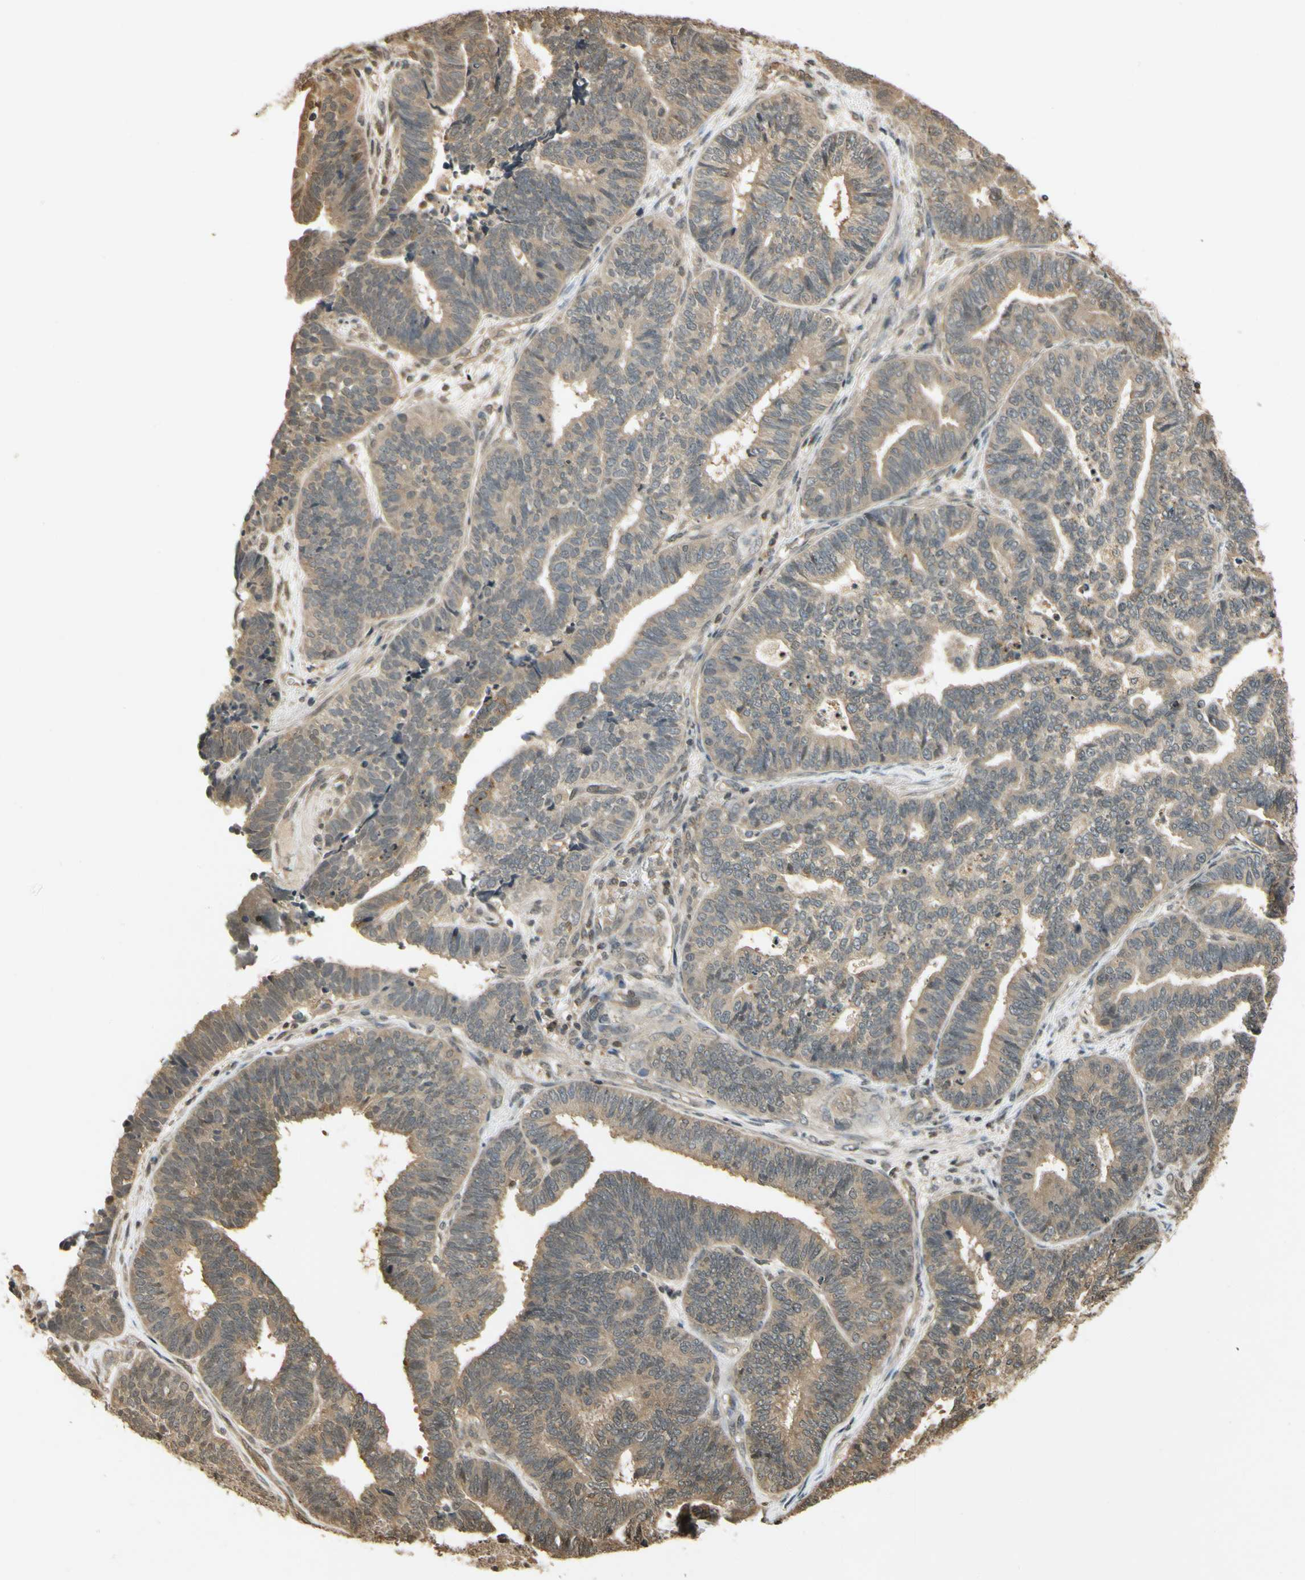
{"staining": {"intensity": "weak", "quantity": ">75%", "location": "cytoplasmic/membranous"}, "tissue": "endometrial cancer", "cell_type": "Tumor cells", "image_type": "cancer", "snomed": [{"axis": "morphology", "description": "Adenocarcinoma, NOS"}, {"axis": "topography", "description": "Endometrium"}], "caption": "Weak cytoplasmic/membranous protein staining is seen in about >75% of tumor cells in adenocarcinoma (endometrial). (DAB (3,3'-diaminobenzidine) = brown stain, brightfield microscopy at high magnification).", "gene": "SOD1", "patient": {"sex": "female", "age": 70}}